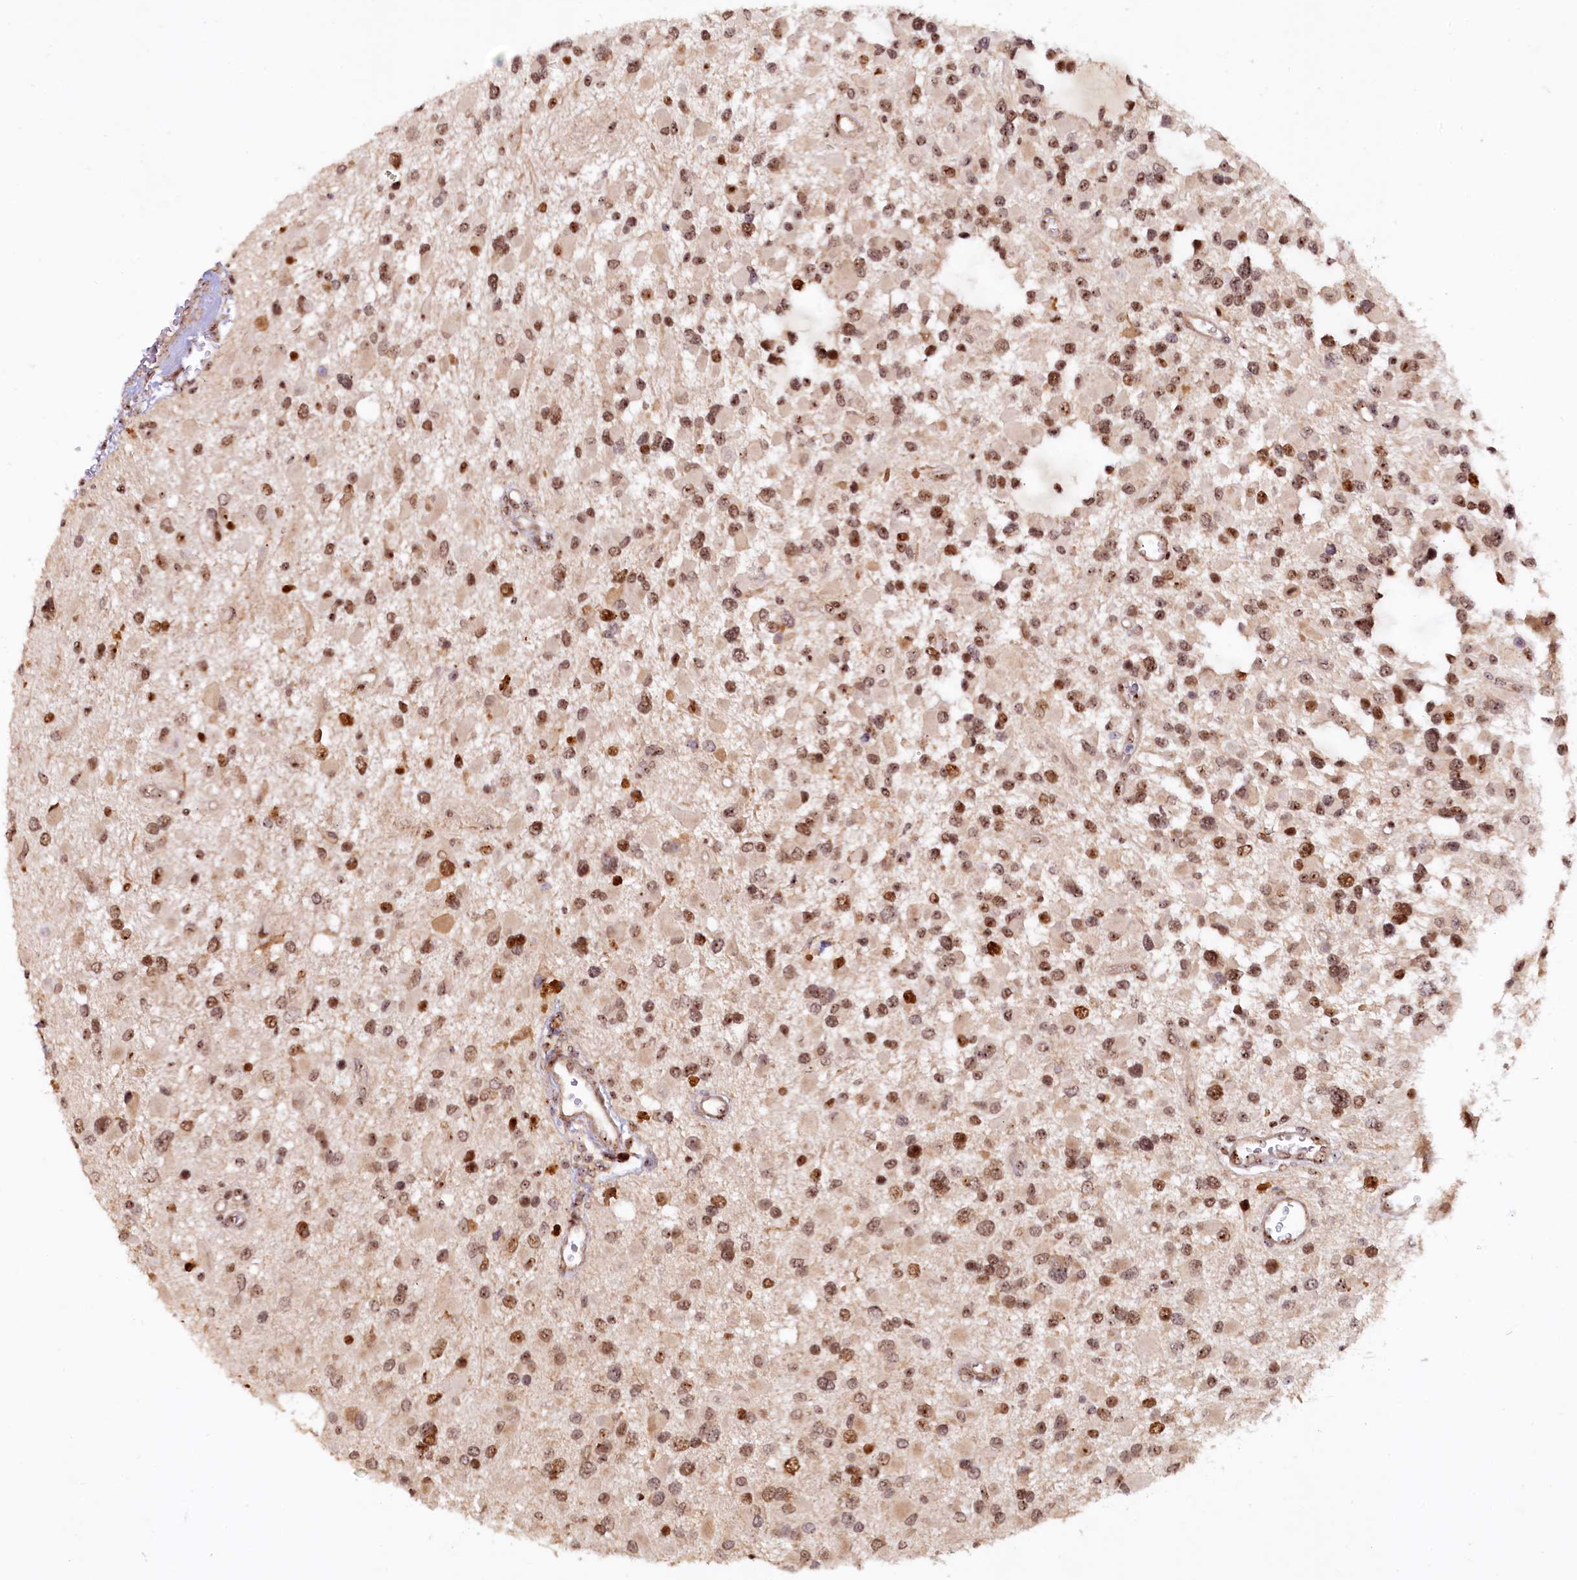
{"staining": {"intensity": "moderate", "quantity": ">75%", "location": "nuclear"}, "tissue": "glioma", "cell_type": "Tumor cells", "image_type": "cancer", "snomed": [{"axis": "morphology", "description": "Glioma, malignant, High grade"}, {"axis": "topography", "description": "Brain"}], "caption": "This is an image of immunohistochemistry (IHC) staining of malignant glioma (high-grade), which shows moderate positivity in the nuclear of tumor cells.", "gene": "TCOF1", "patient": {"sex": "male", "age": 53}}